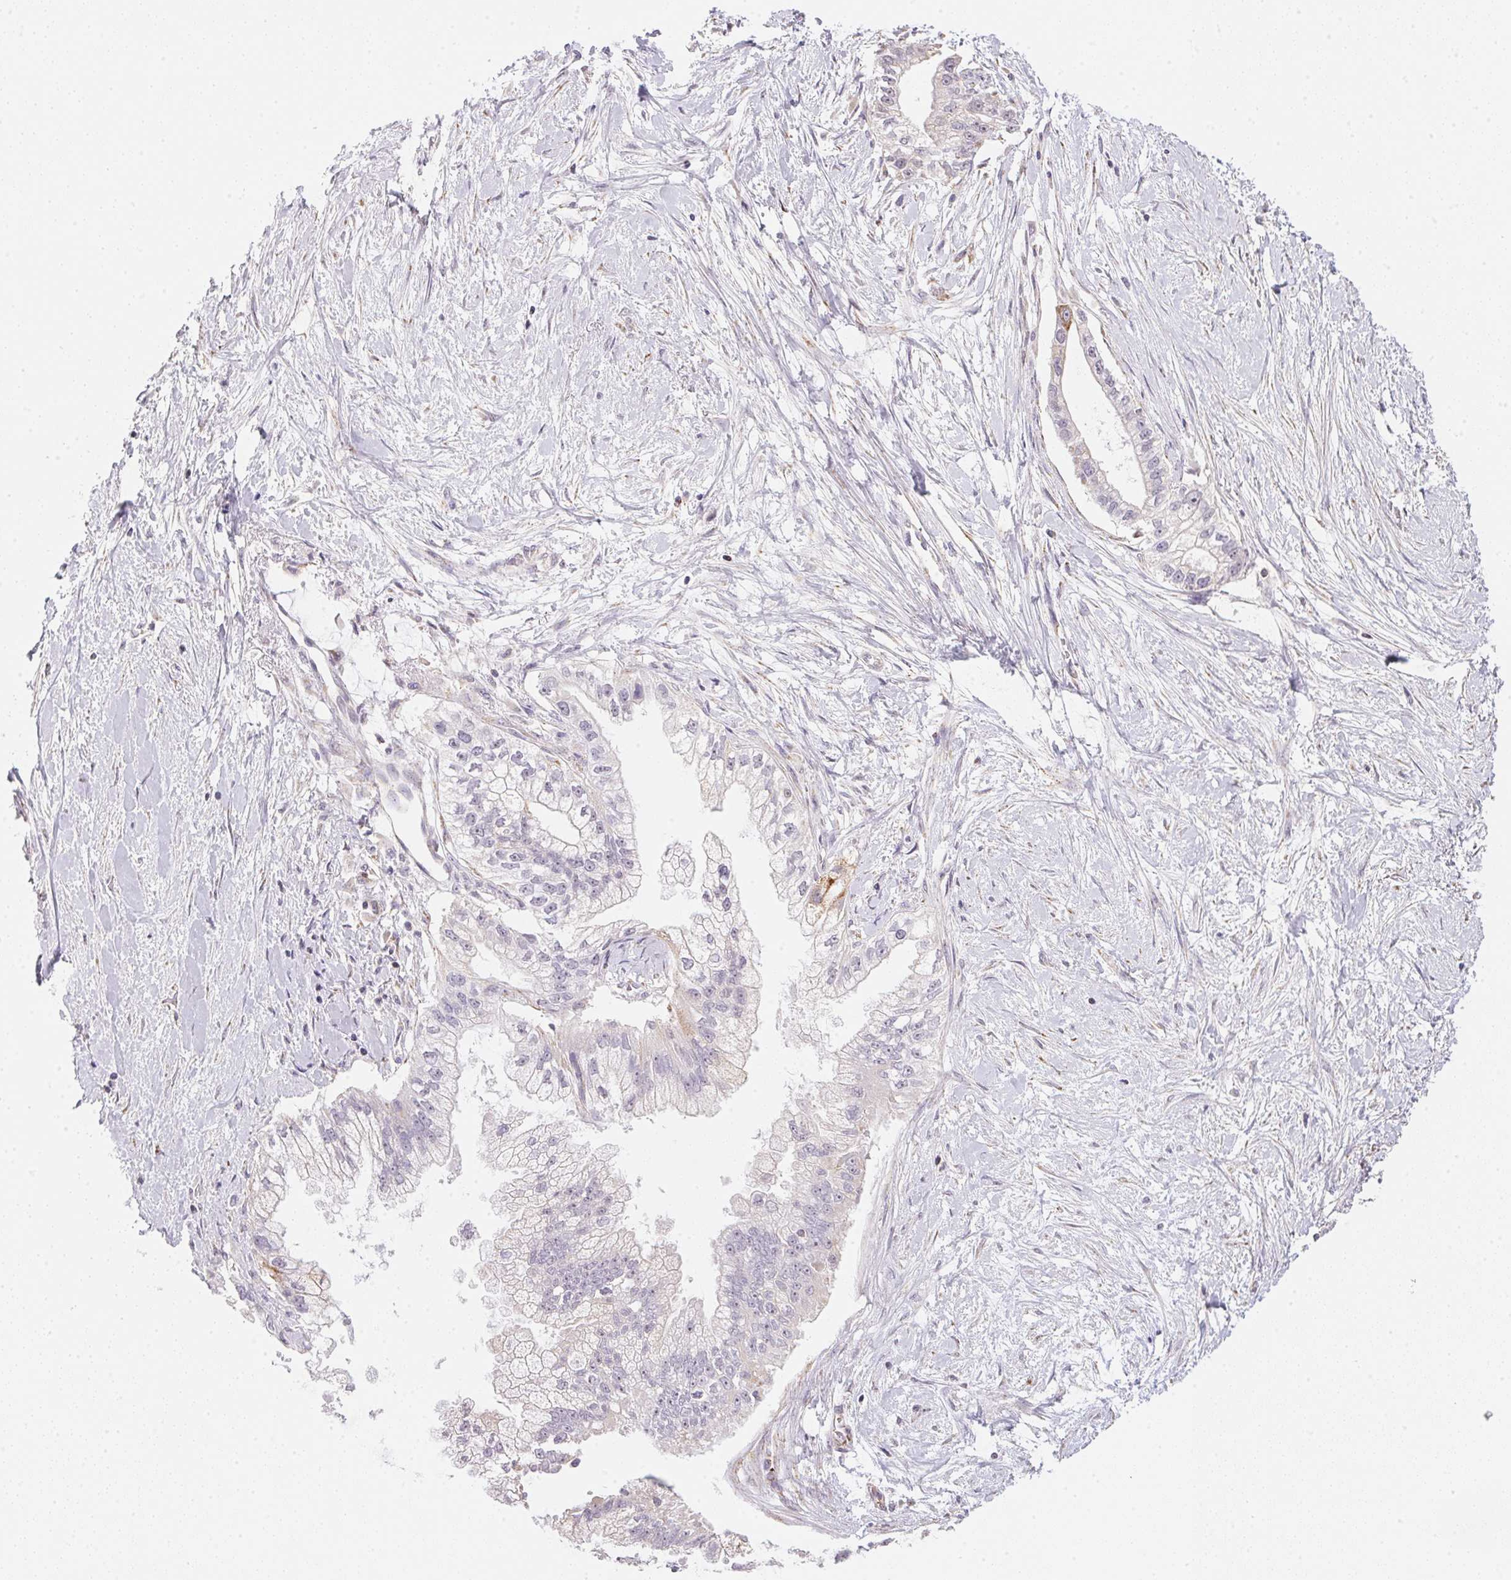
{"staining": {"intensity": "negative", "quantity": "none", "location": "none"}, "tissue": "pancreatic cancer", "cell_type": "Tumor cells", "image_type": "cancer", "snomed": [{"axis": "morphology", "description": "Adenocarcinoma, NOS"}, {"axis": "topography", "description": "Pancreas"}], "caption": "The micrograph demonstrates no staining of tumor cells in adenocarcinoma (pancreatic).", "gene": "GIPC2", "patient": {"sex": "male", "age": 70}}